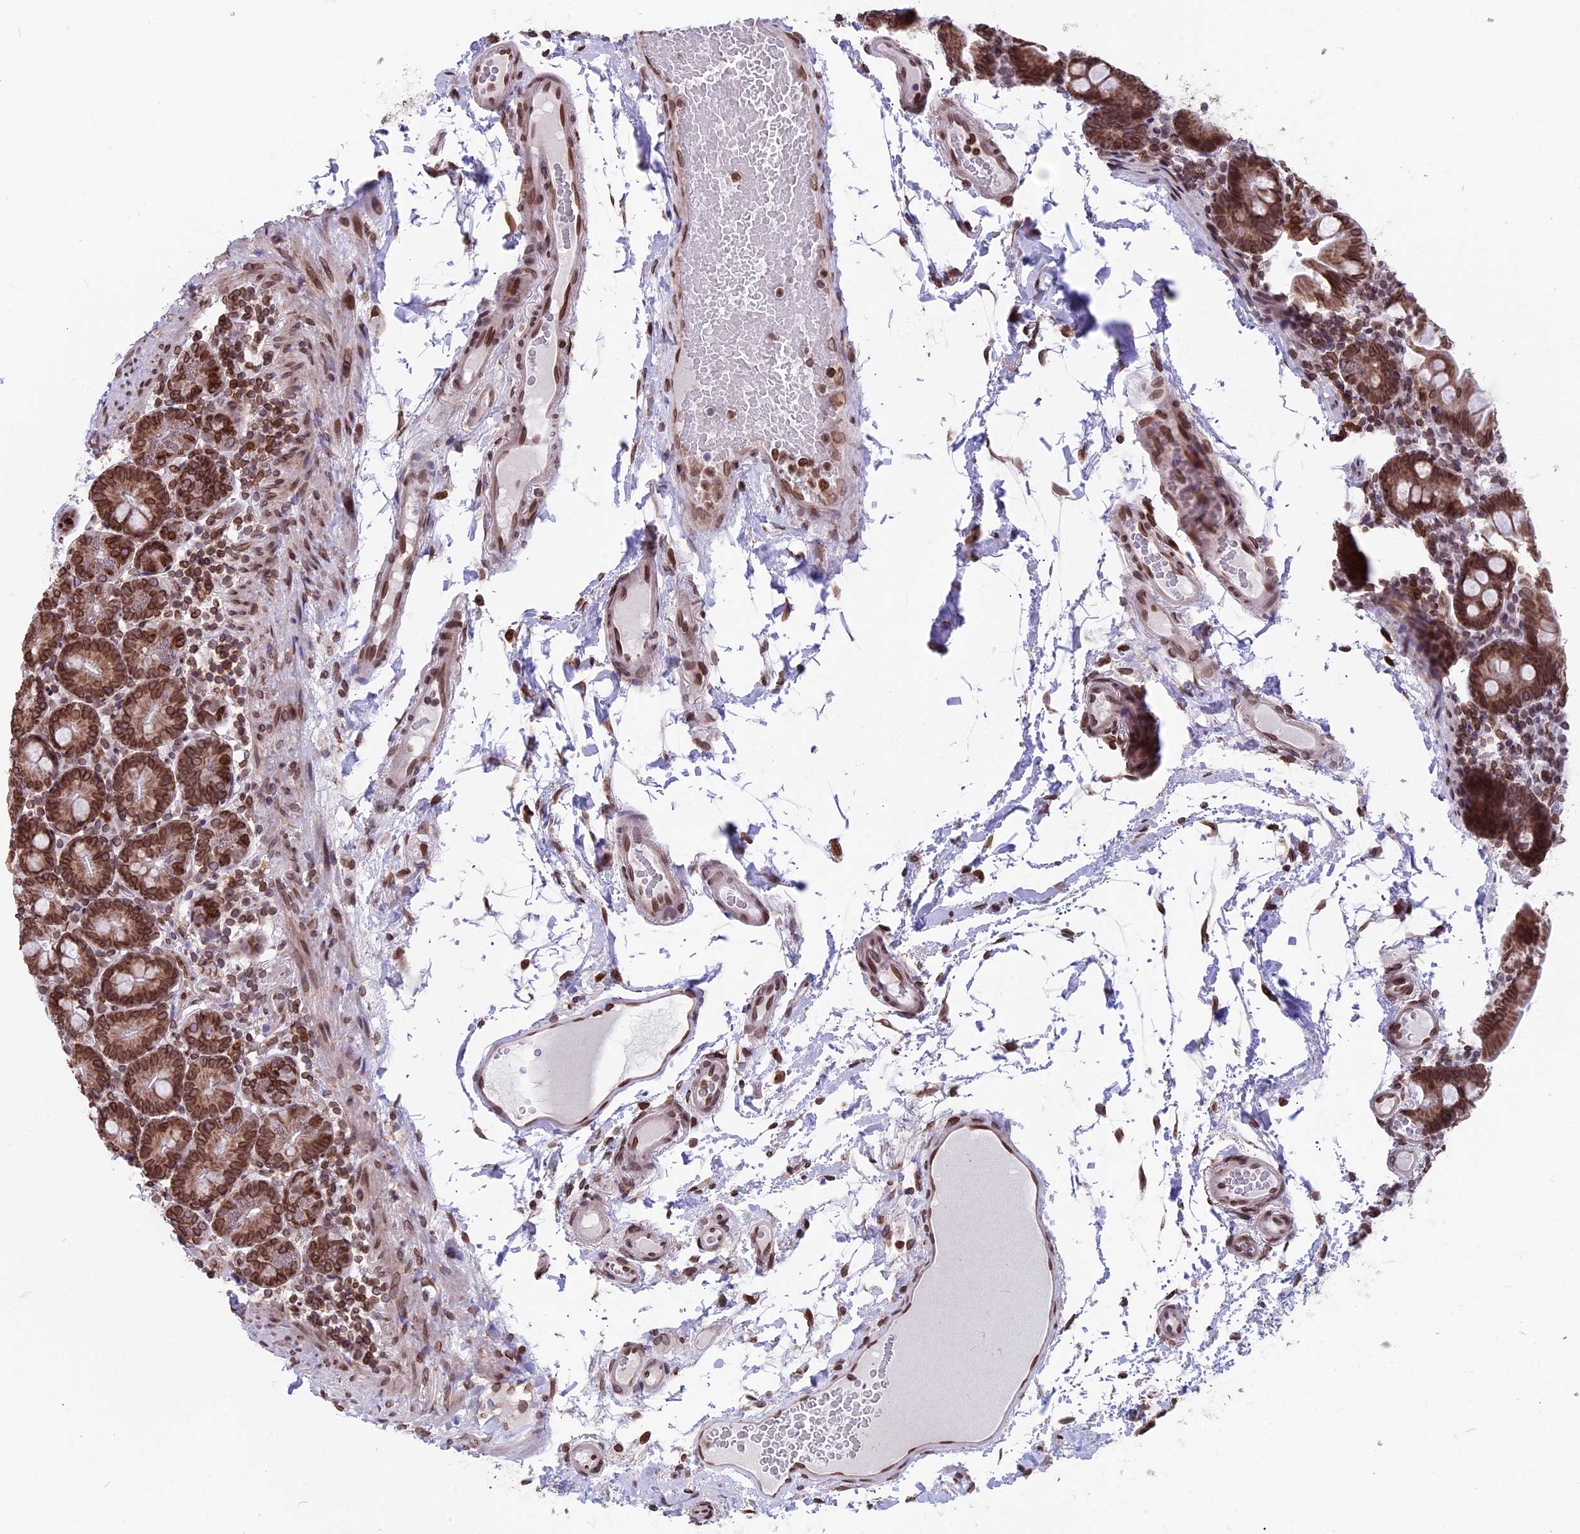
{"staining": {"intensity": "moderate", "quantity": ">75%", "location": "cytoplasmic/membranous,nuclear"}, "tissue": "small intestine", "cell_type": "Glandular cells", "image_type": "normal", "snomed": [{"axis": "morphology", "description": "Normal tissue, NOS"}, {"axis": "topography", "description": "Small intestine"}], "caption": "Protein staining of unremarkable small intestine exhibits moderate cytoplasmic/membranous,nuclear expression in approximately >75% of glandular cells.", "gene": "PTCHD4", "patient": {"sex": "female", "age": 68}}